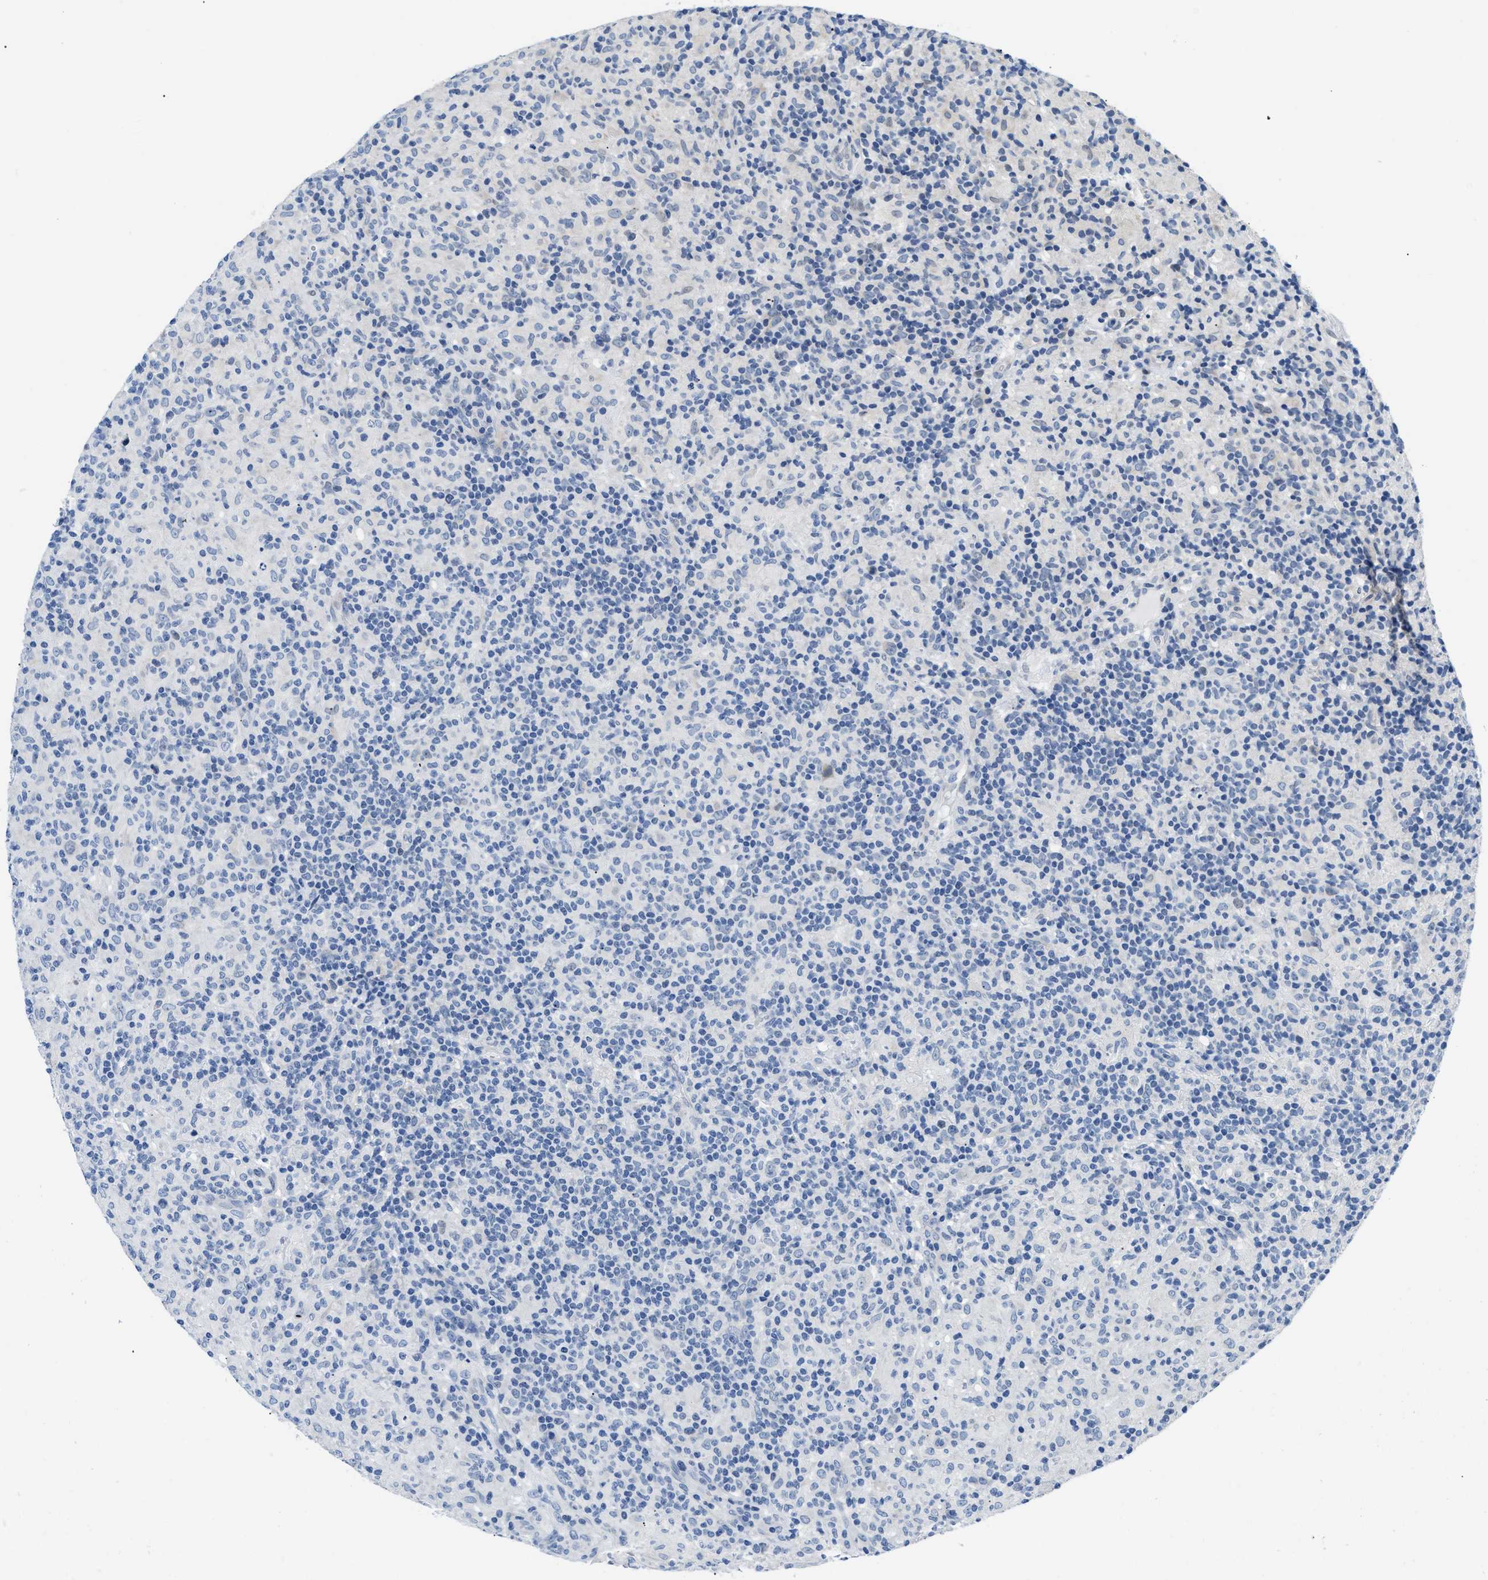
{"staining": {"intensity": "negative", "quantity": "none", "location": "none"}, "tissue": "lymphoma", "cell_type": "Tumor cells", "image_type": "cancer", "snomed": [{"axis": "morphology", "description": "Hodgkin's disease, NOS"}, {"axis": "topography", "description": "Lymph node"}], "caption": "Tumor cells are negative for brown protein staining in Hodgkin's disease.", "gene": "CLGN", "patient": {"sex": "male", "age": 70}}